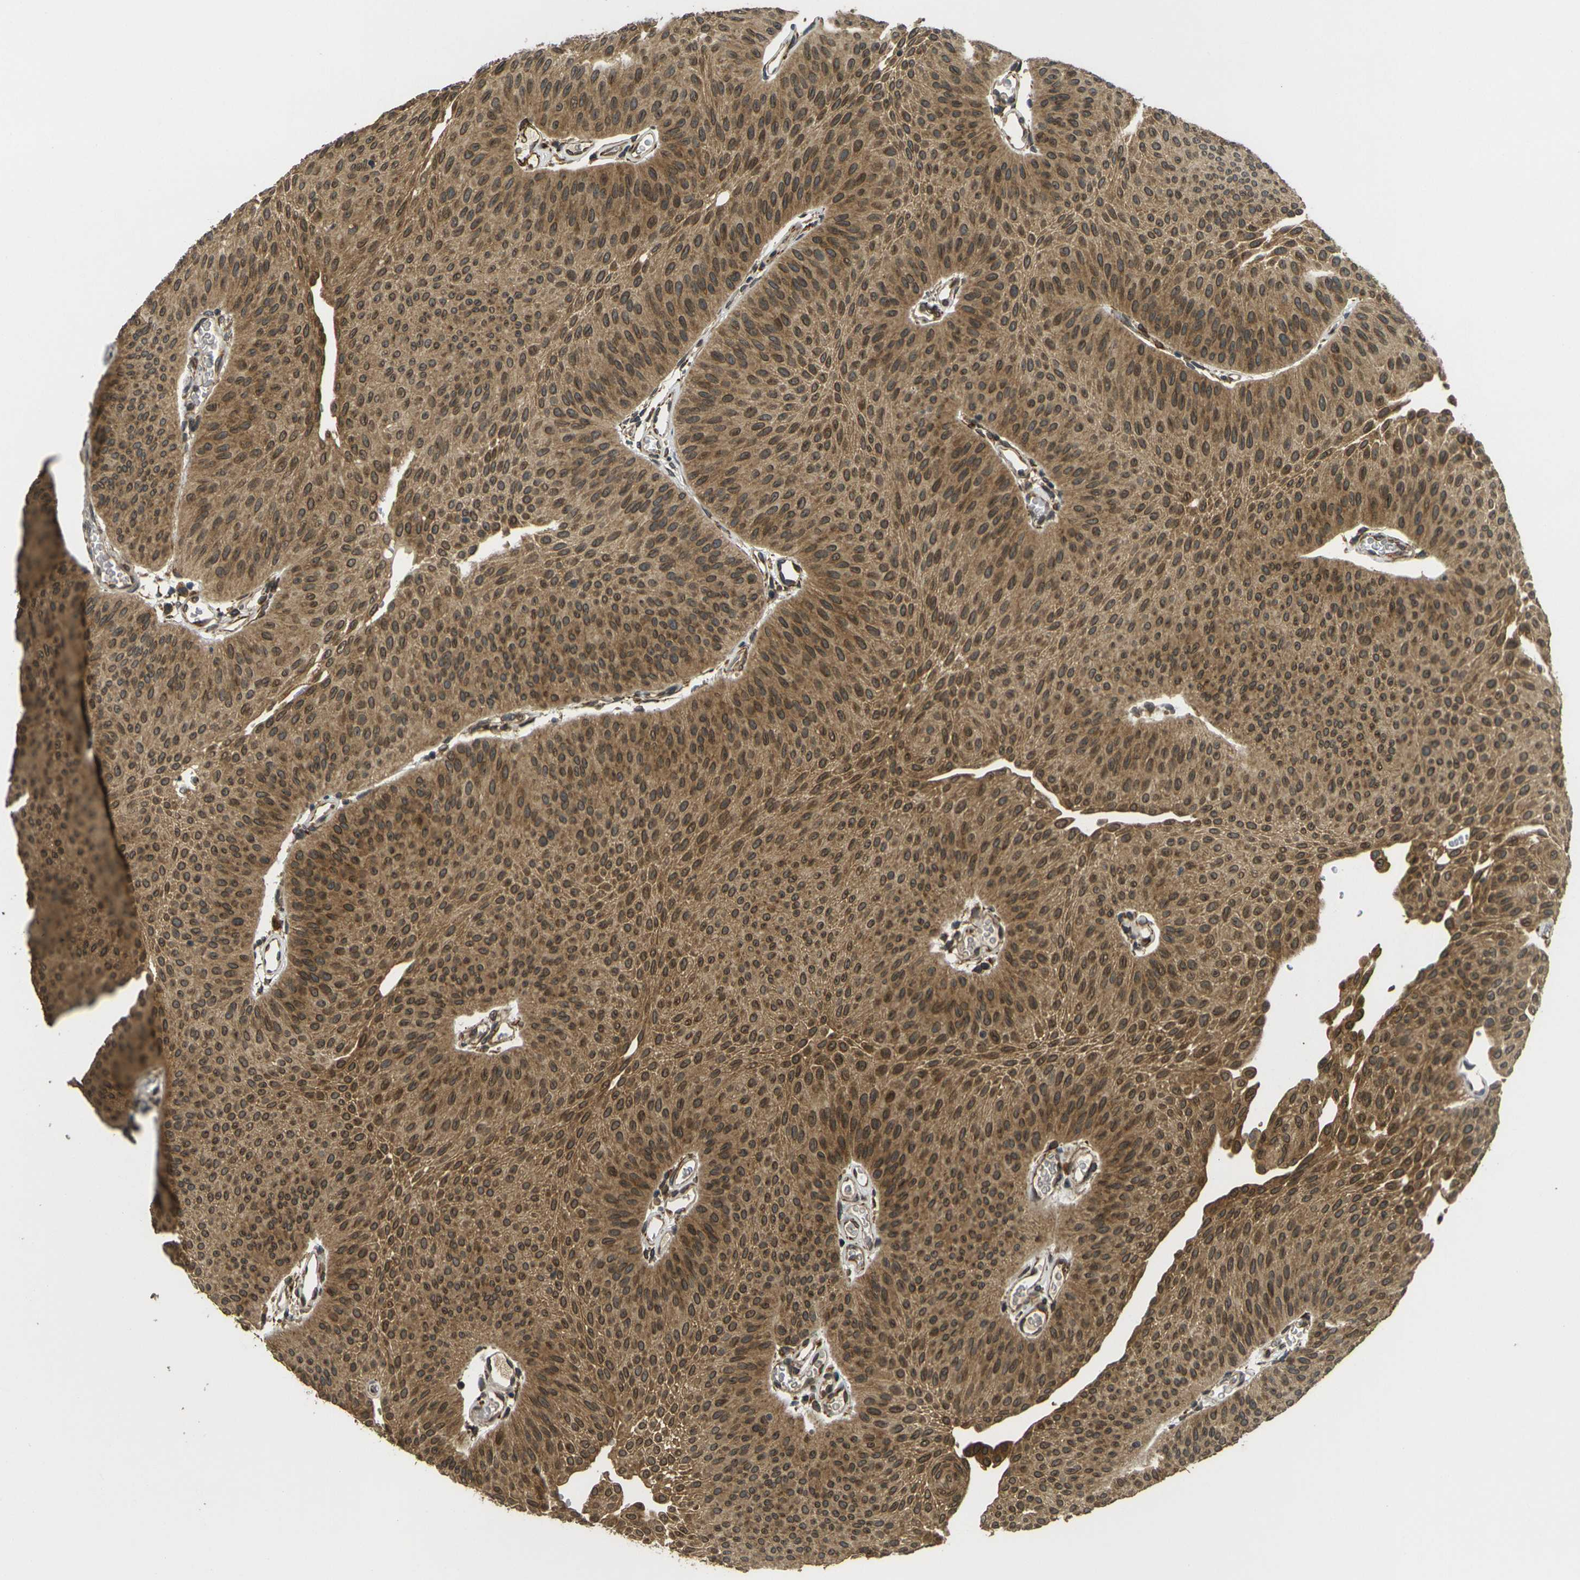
{"staining": {"intensity": "moderate", "quantity": ">75%", "location": "cytoplasmic/membranous,nuclear"}, "tissue": "urothelial cancer", "cell_type": "Tumor cells", "image_type": "cancer", "snomed": [{"axis": "morphology", "description": "Urothelial carcinoma, Low grade"}, {"axis": "topography", "description": "Urinary bladder"}], "caption": "DAB (3,3'-diaminobenzidine) immunohistochemical staining of low-grade urothelial carcinoma reveals moderate cytoplasmic/membranous and nuclear protein positivity in approximately >75% of tumor cells. Immunohistochemistry stains the protein of interest in brown and the nuclei are stained blue.", "gene": "FUT11", "patient": {"sex": "female", "age": 60}}